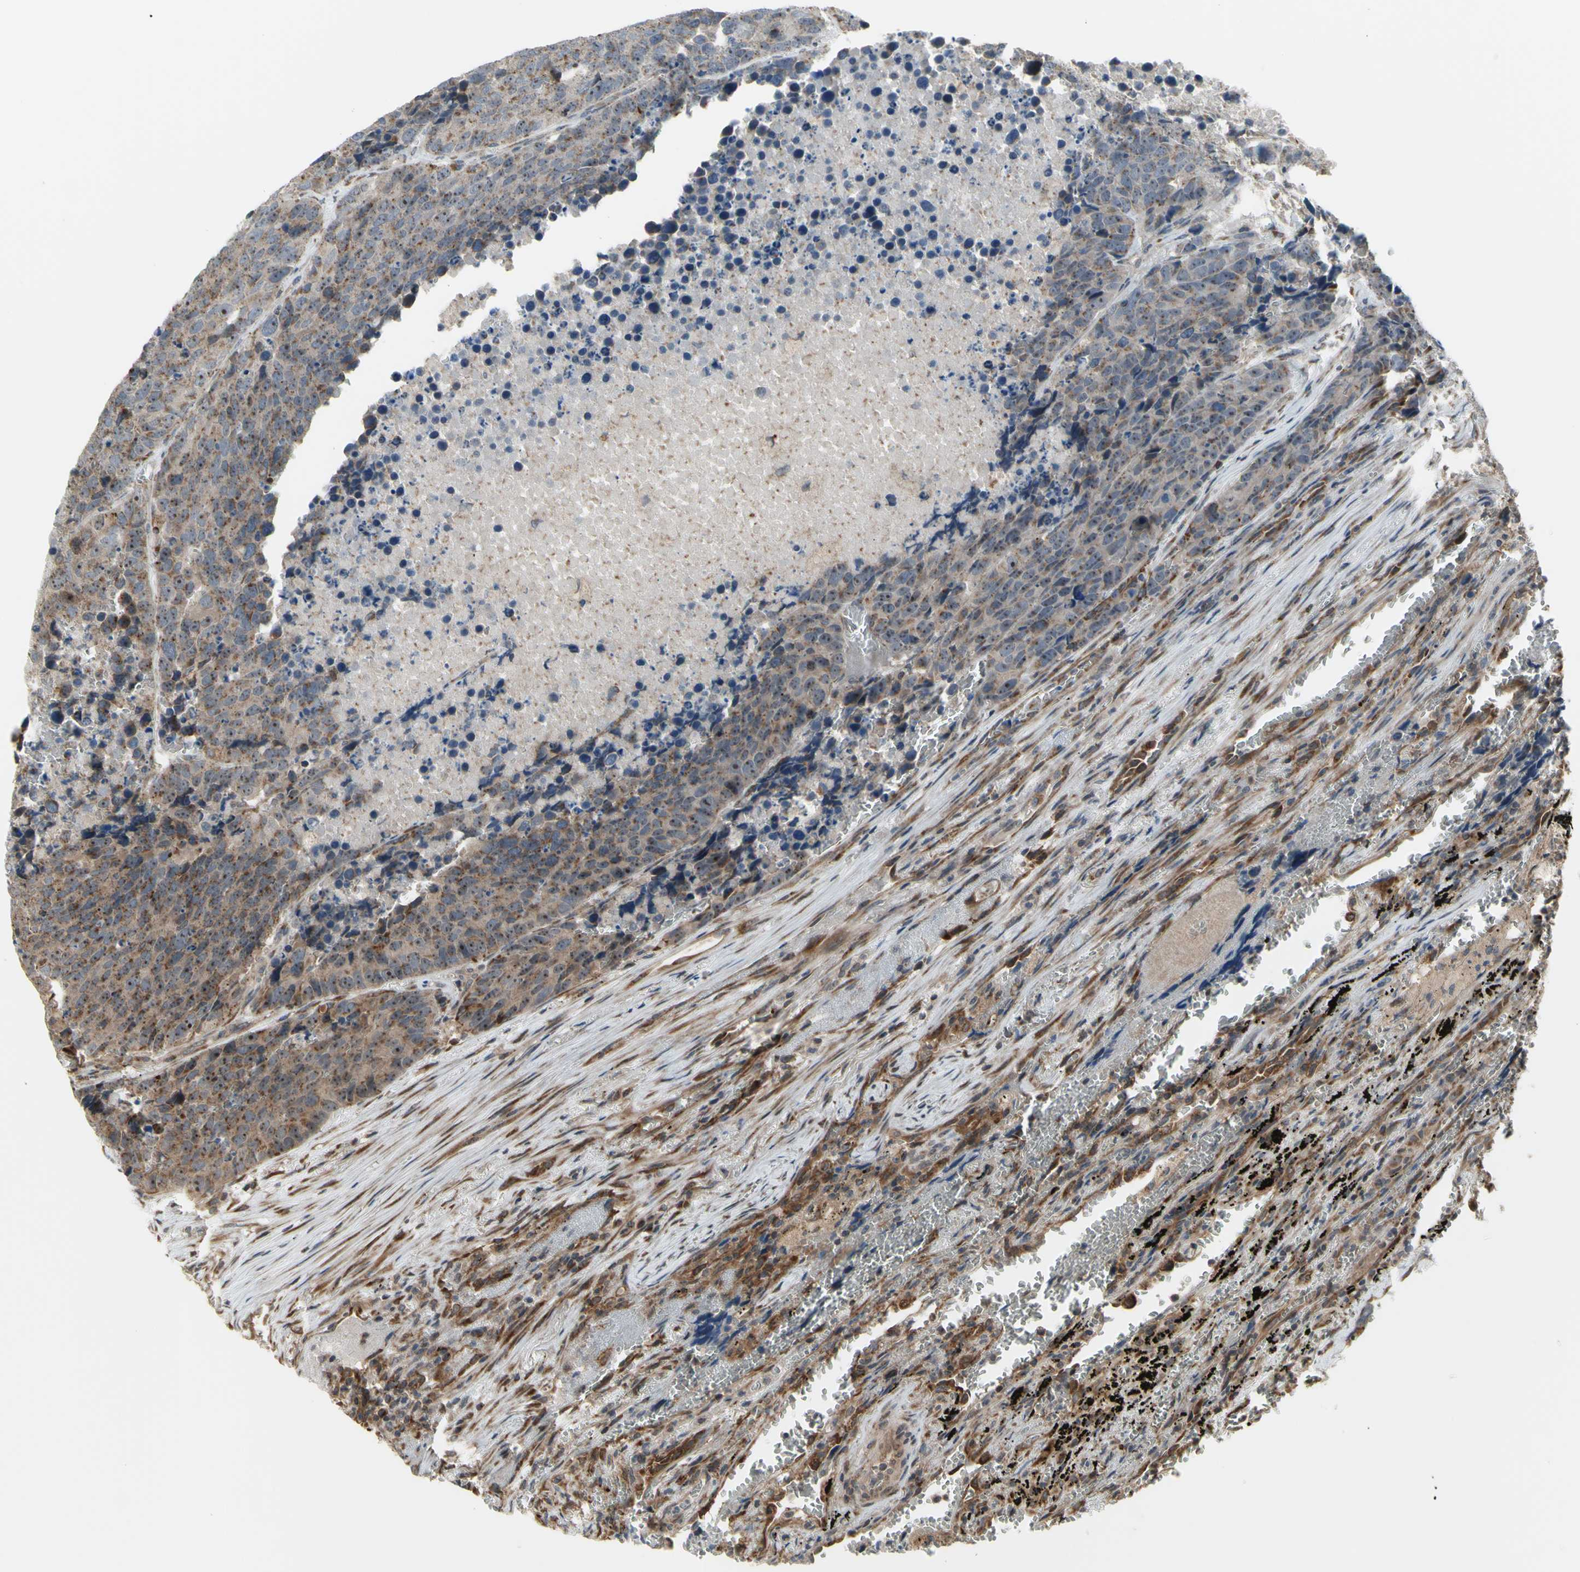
{"staining": {"intensity": "moderate", "quantity": ">75%", "location": "cytoplasmic/membranous,nuclear"}, "tissue": "carcinoid", "cell_type": "Tumor cells", "image_type": "cancer", "snomed": [{"axis": "morphology", "description": "Carcinoid, malignant, NOS"}, {"axis": "topography", "description": "Lung"}], "caption": "DAB immunohistochemical staining of human carcinoid reveals moderate cytoplasmic/membranous and nuclear protein staining in about >75% of tumor cells.", "gene": "SLC39A9", "patient": {"sex": "male", "age": 60}}